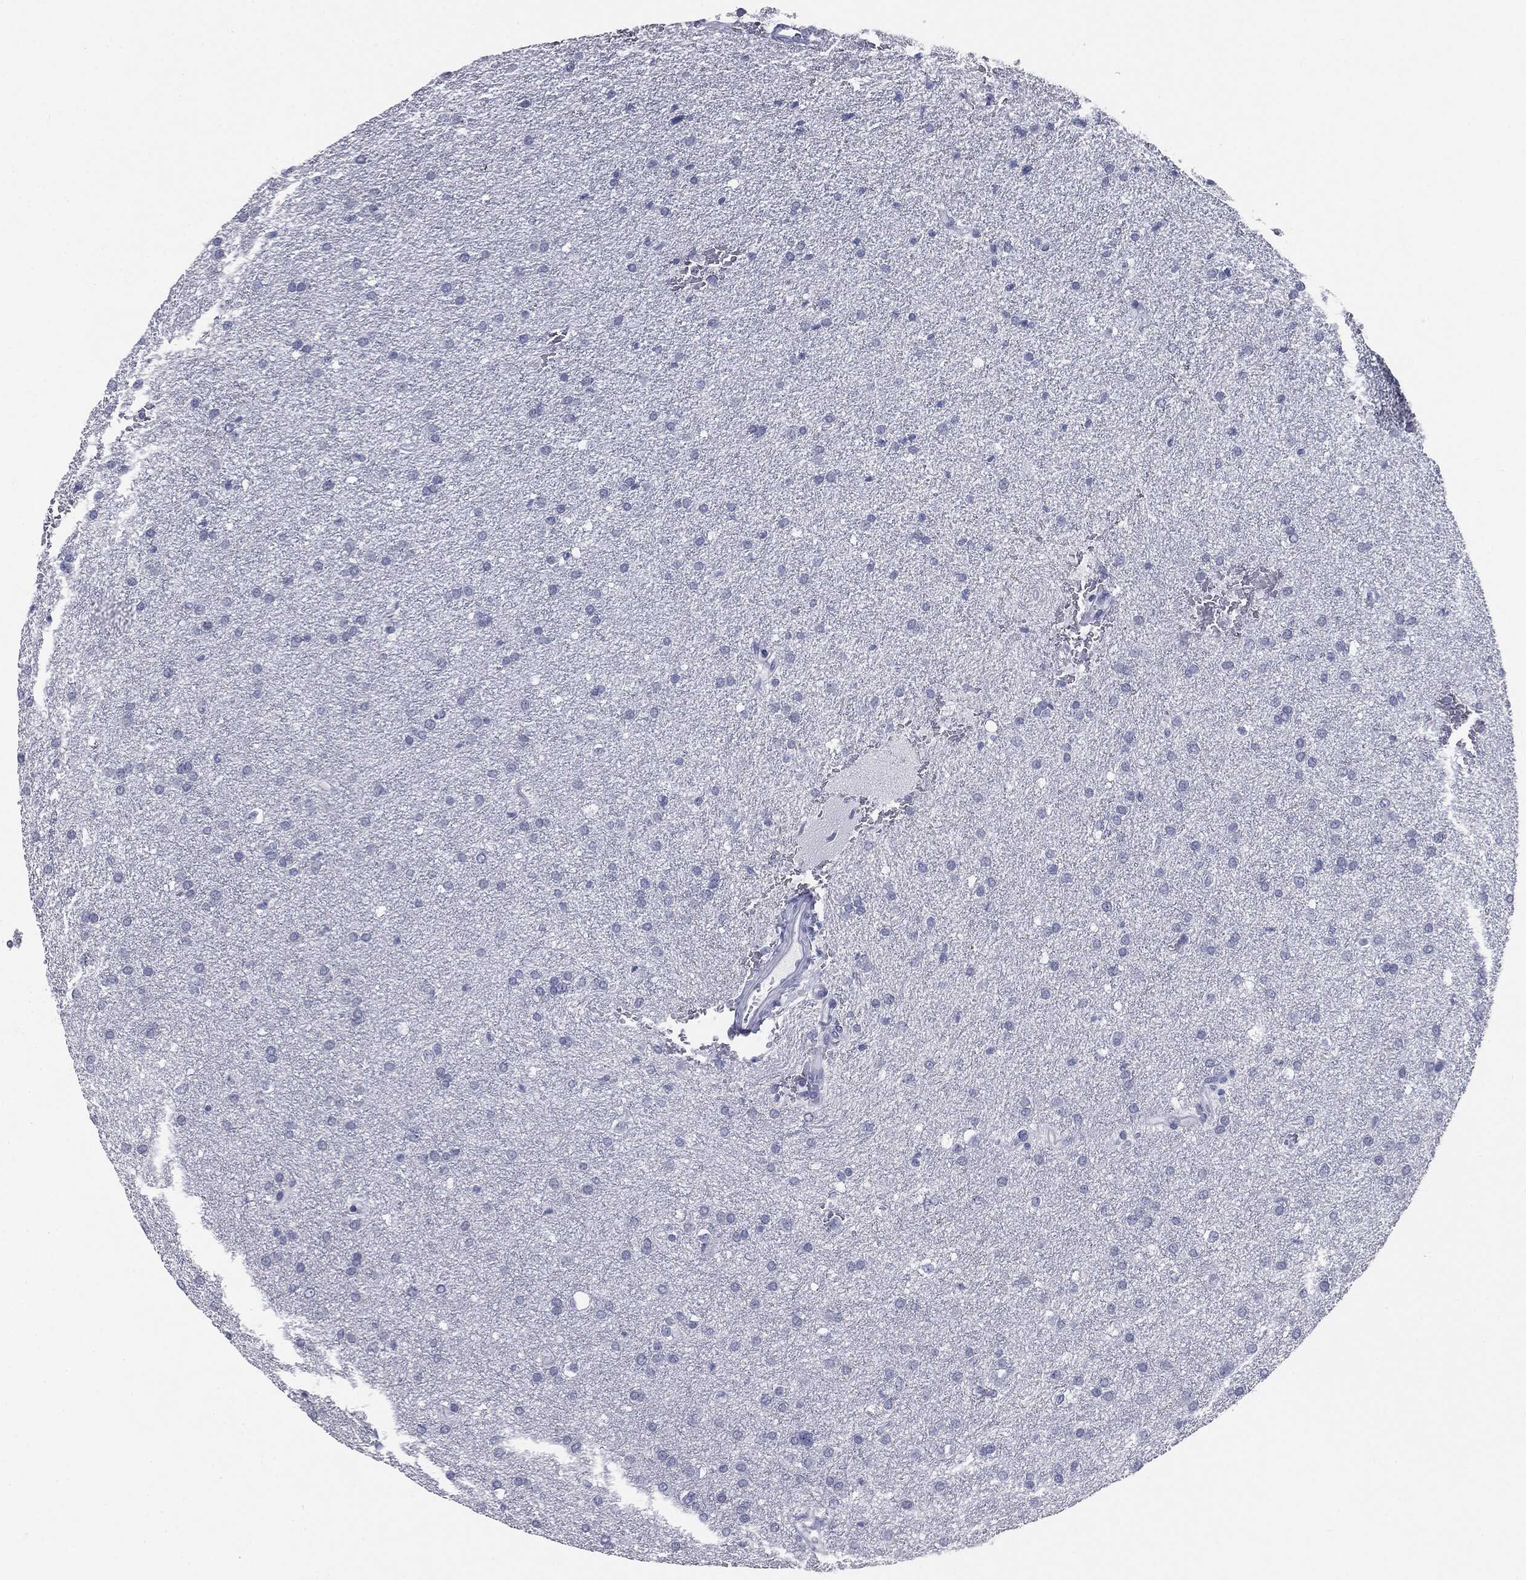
{"staining": {"intensity": "negative", "quantity": "none", "location": "none"}, "tissue": "glioma", "cell_type": "Tumor cells", "image_type": "cancer", "snomed": [{"axis": "morphology", "description": "Glioma, malignant, Low grade"}, {"axis": "topography", "description": "Brain"}], "caption": "This micrograph is of low-grade glioma (malignant) stained with immunohistochemistry to label a protein in brown with the nuclei are counter-stained blue. There is no positivity in tumor cells.", "gene": "TPO", "patient": {"sex": "female", "age": 37}}